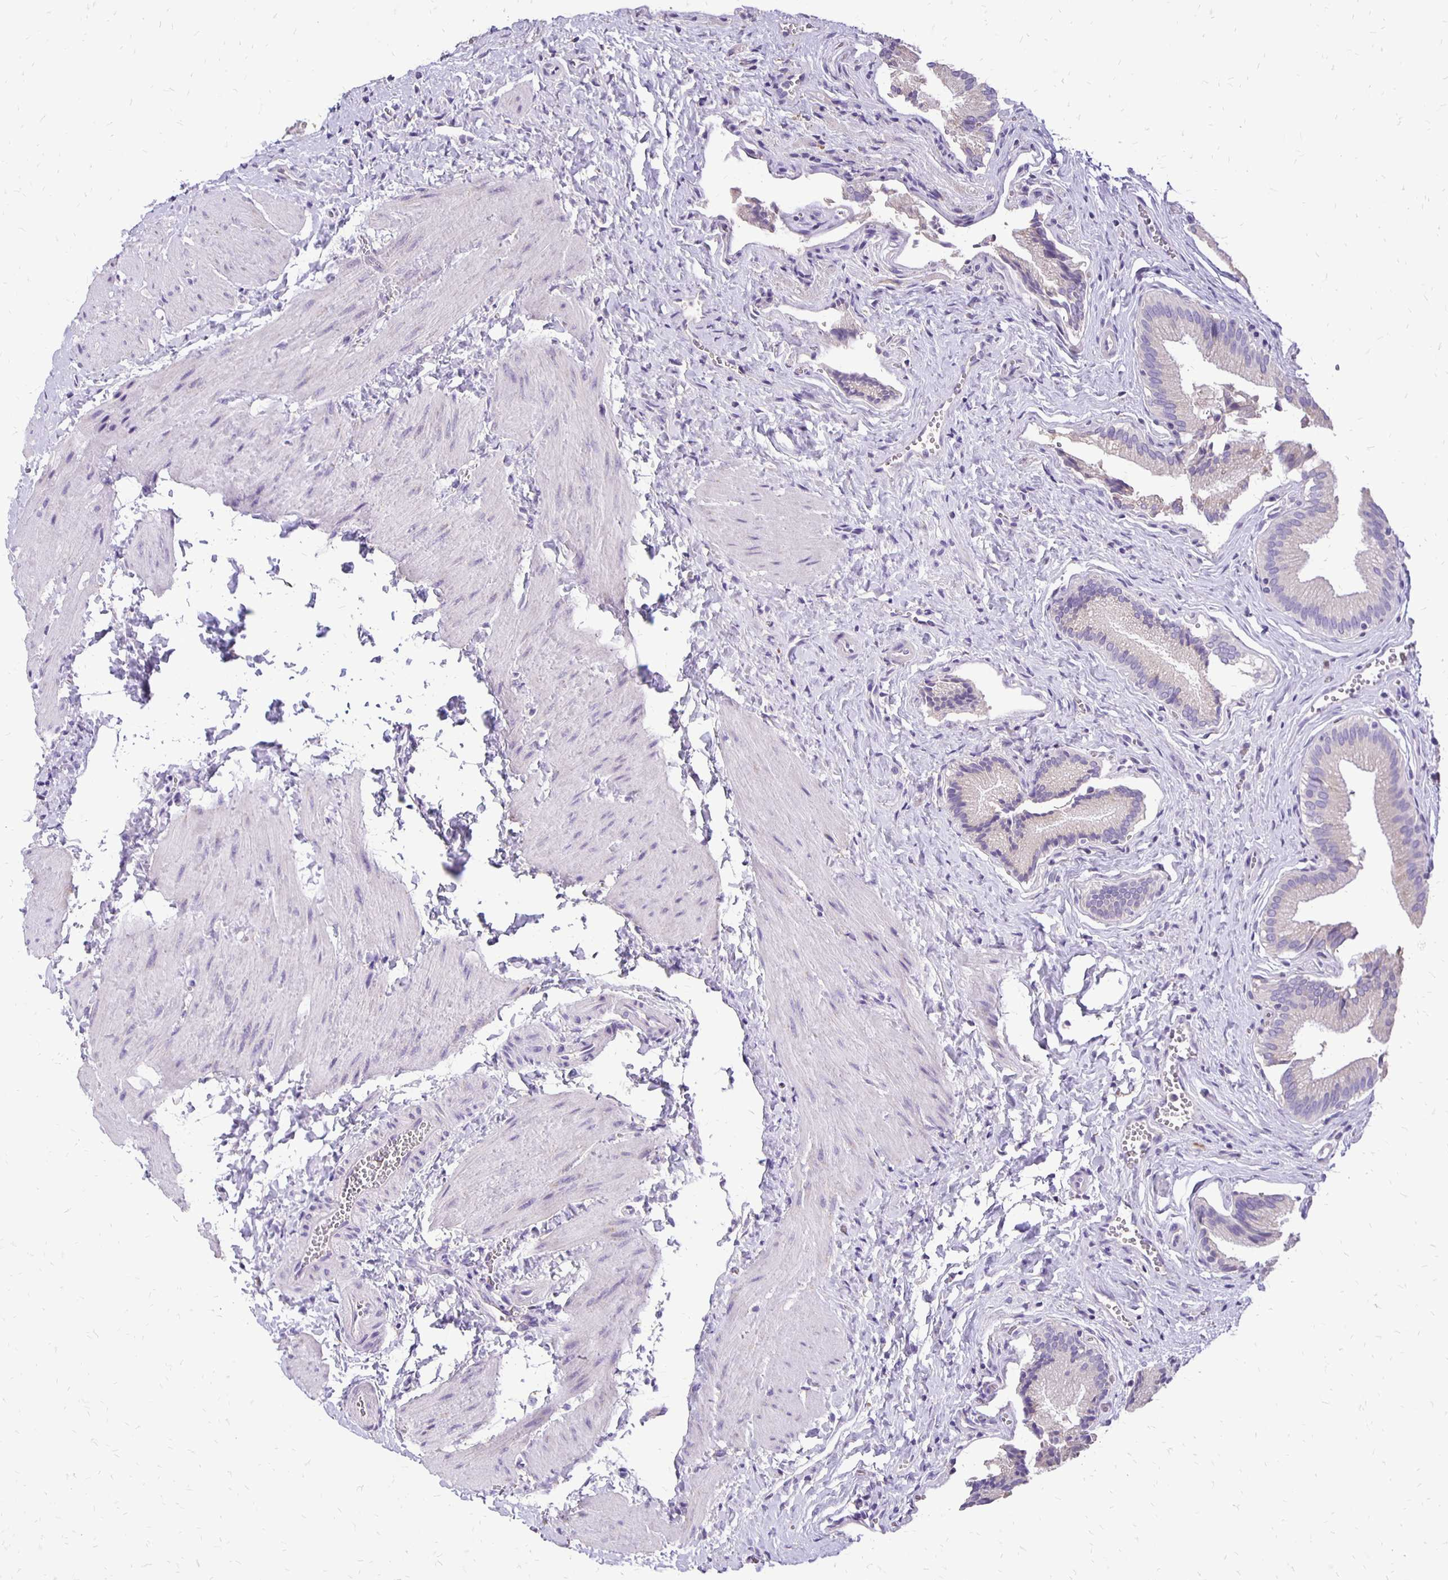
{"staining": {"intensity": "weak", "quantity": "25%-75%", "location": "cytoplasmic/membranous"}, "tissue": "gallbladder", "cell_type": "Glandular cells", "image_type": "normal", "snomed": [{"axis": "morphology", "description": "Normal tissue, NOS"}, {"axis": "topography", "description": "Gallbladder"}], "caption": "Immunohistochemical staining of benign gallbladder displays 25%-75% levels of weak cytoplasmic/membranous protein staining in about 25%-75% of glandular cells.", "gene": "ANKRD45", "patient": {"sex": "male", "age": 17}}